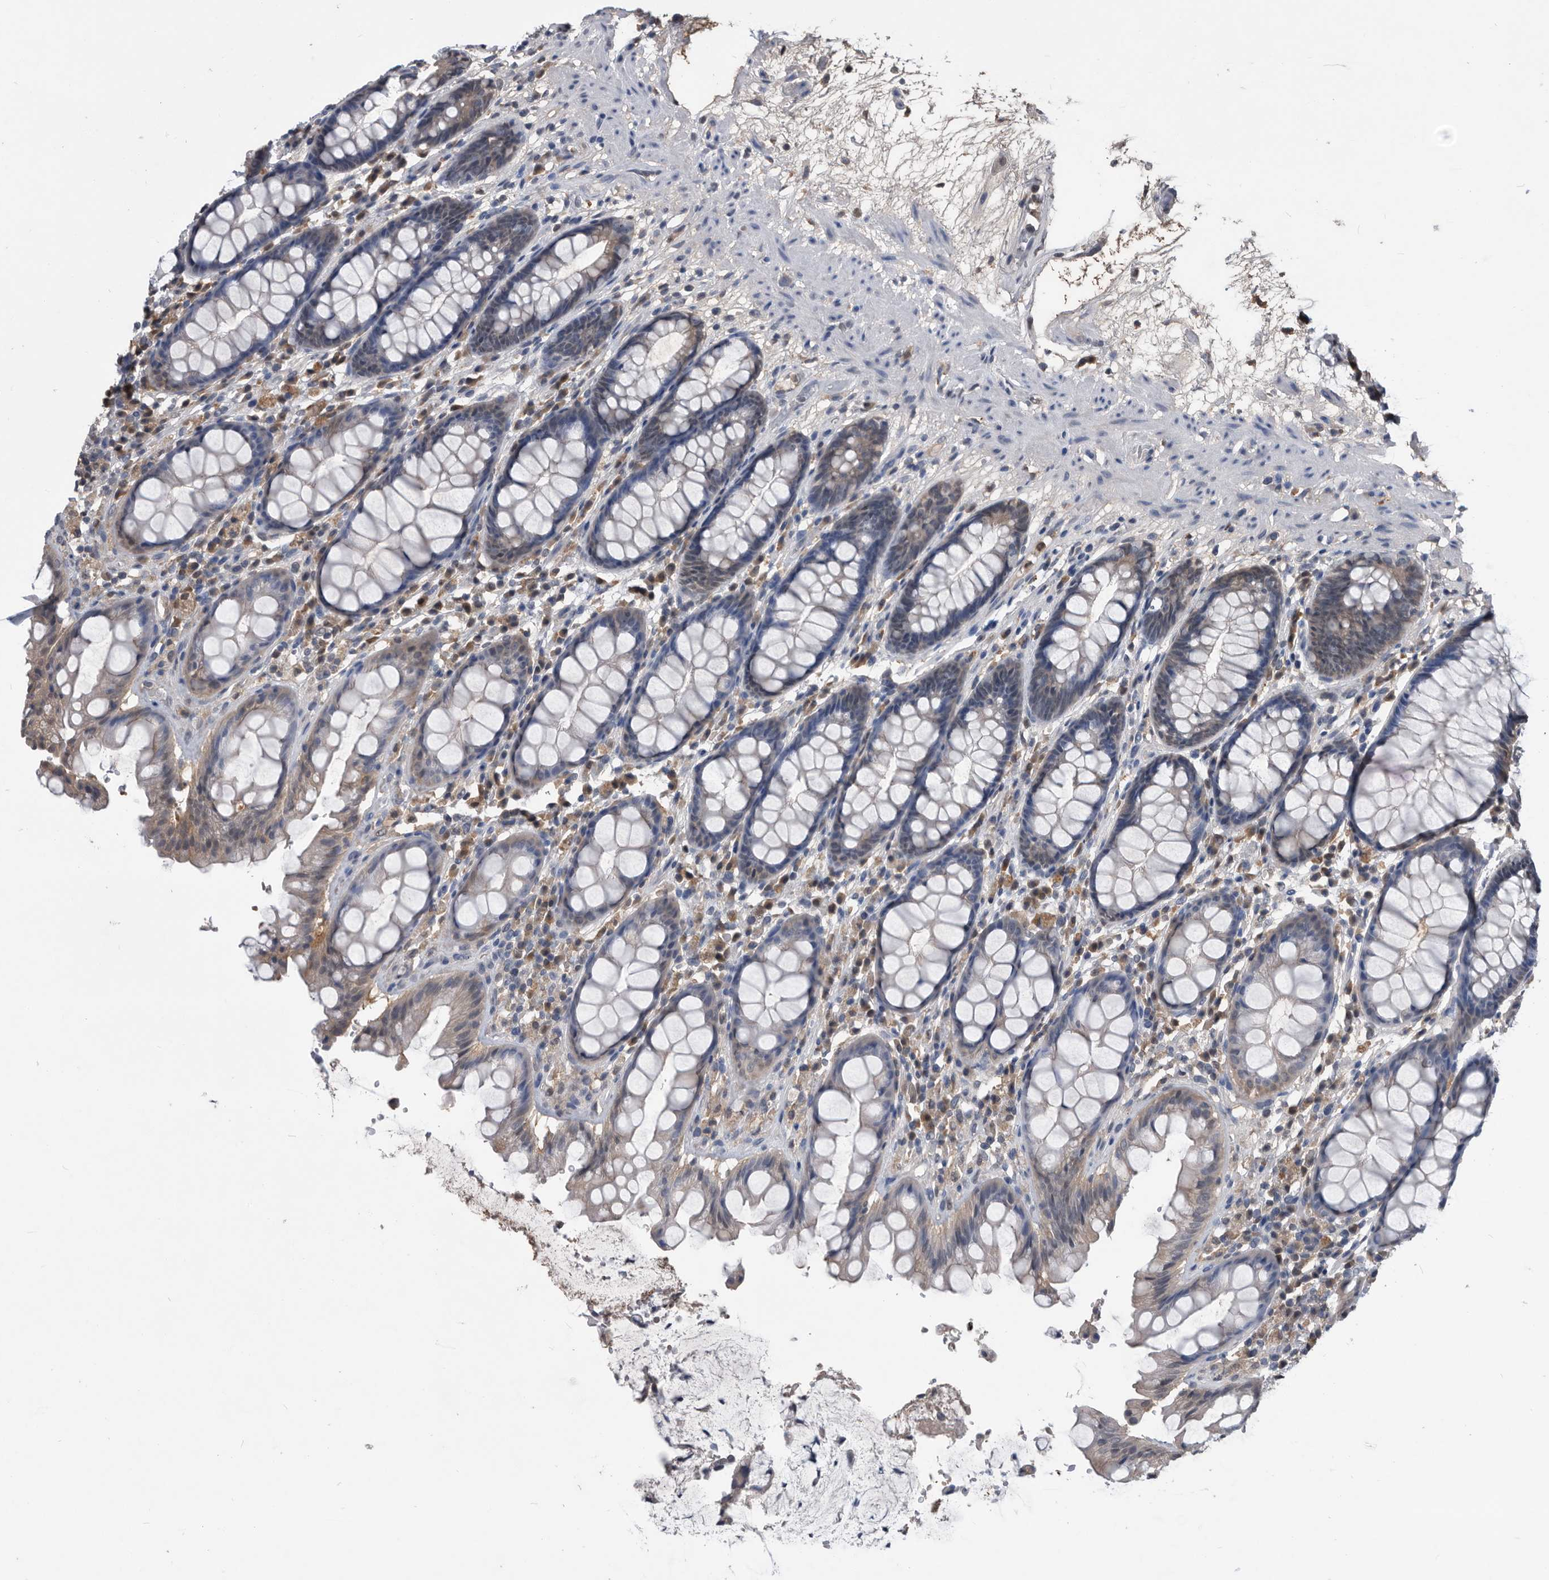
{"staining": {"intensity": "weak", "quantity": "<25%", "location": "cytoplasmic/membranous"}, "tissue": "rectum", "cell_type": "Glandular cells", "image_type": "normal", "snomed": [{"axis": "morphology", "description": "Normal tissue, NOS"}, {"axis": "topography", "description": "Rectum"}], "caption": "This is an IHC image of unremarkable rectum. There is no positivity in glandular cells.", "gene": "PDXK", "patient": {"sex": "male", "age": 64}}